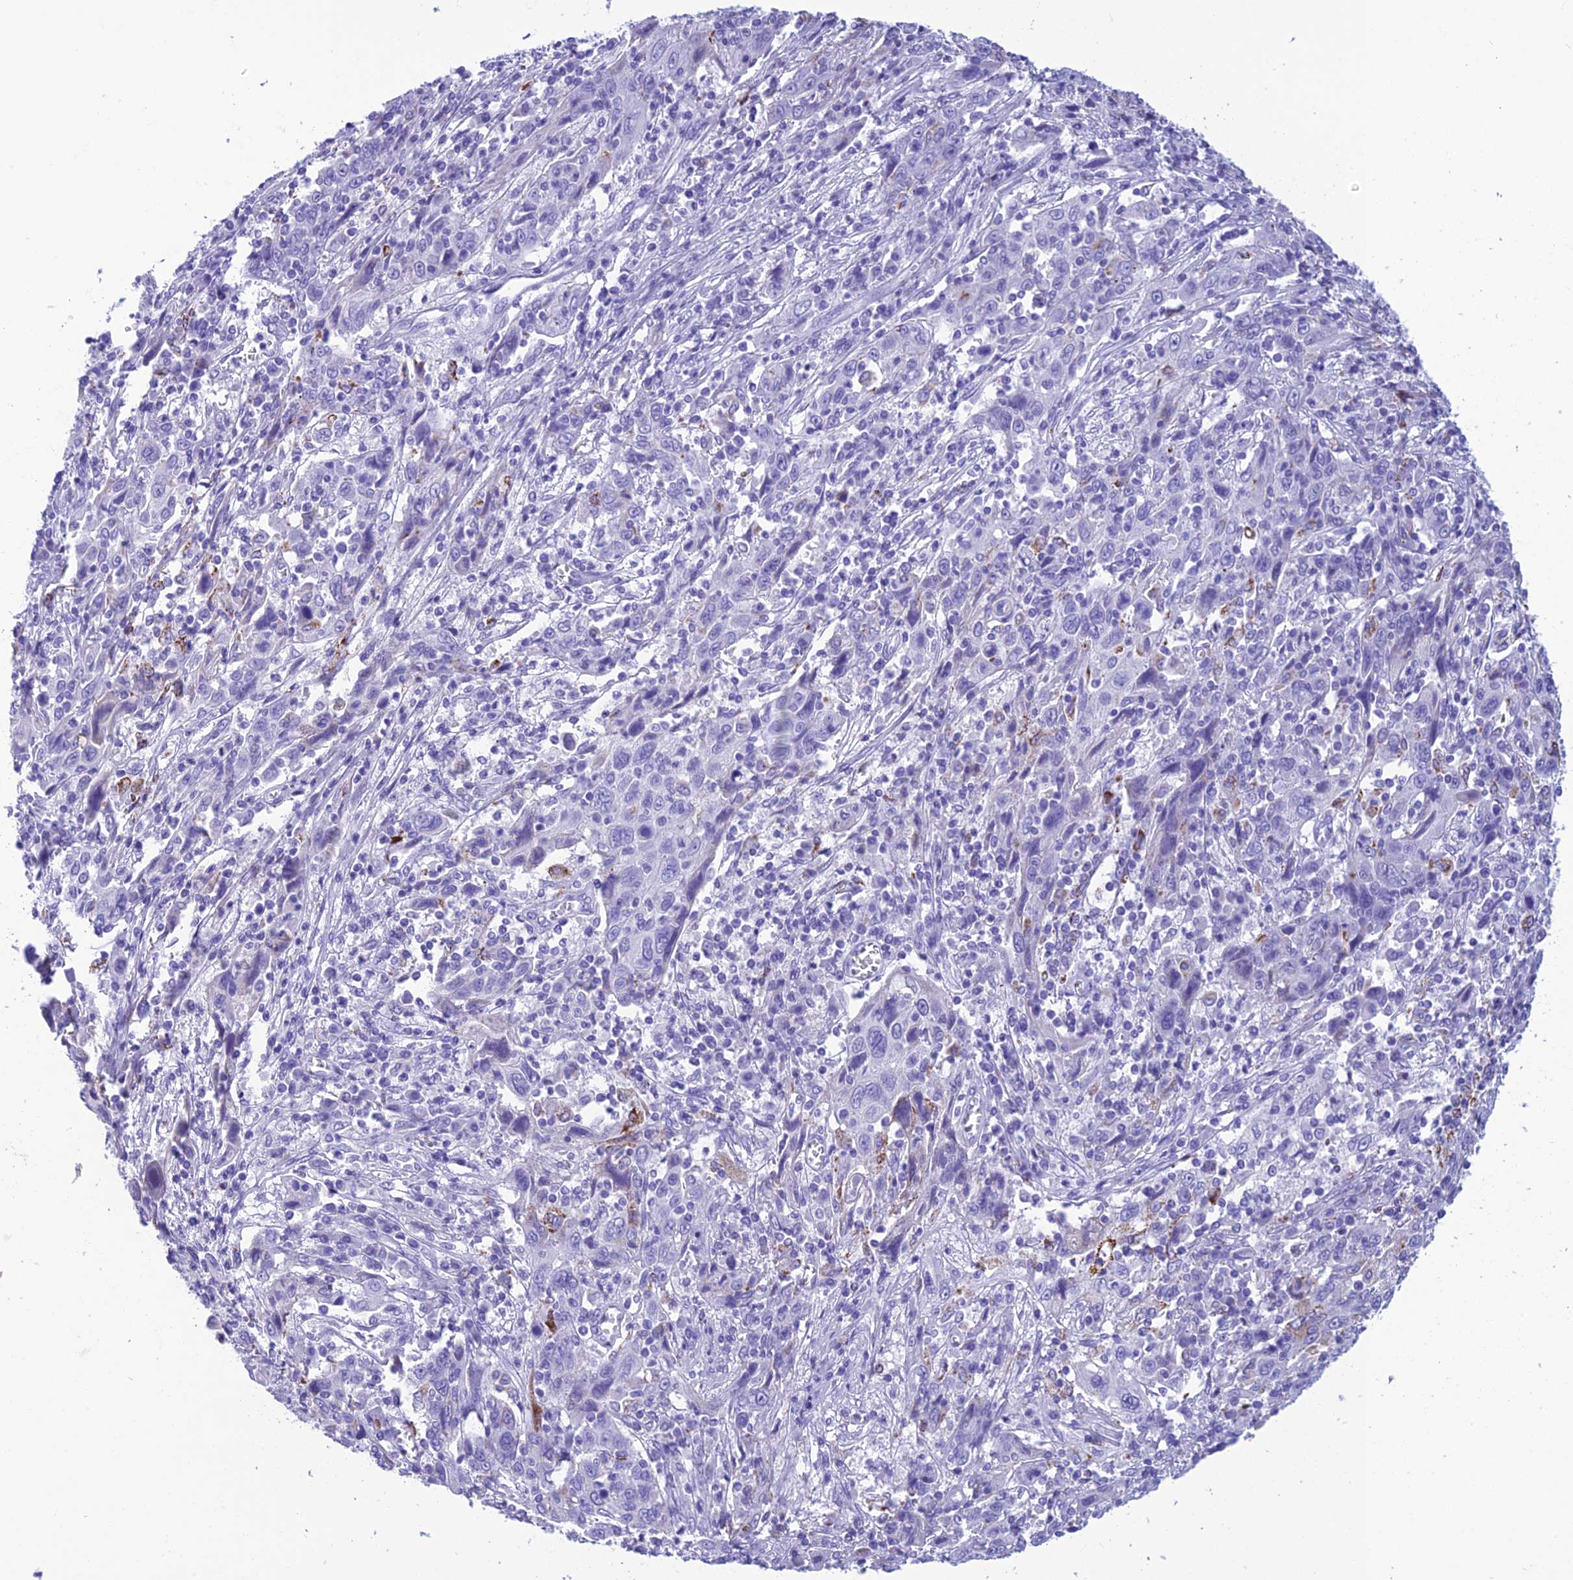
{"staining": {"intensity": "moderate", "quantity": "<25%", "location": "cytoplasmic/membranous"}, "tissue": "cervical cancer", "cell_type": "Tumor cells", "image_type": "cancer", "snomed": [{"axis": "morphology", "description": "Squamous cell carcinoma, NOS"}, {"axis": "topography", "description": "Cervix"}], "caption": "Immunohistochemical staining of cervical squamous cell carcinoma shows low levels of moderate cytoplasmic/membranous expression in approximately <25% of tumor cells.", "gene": "TRAM1L1", "patient": {"sex": "female", "age": 46}}